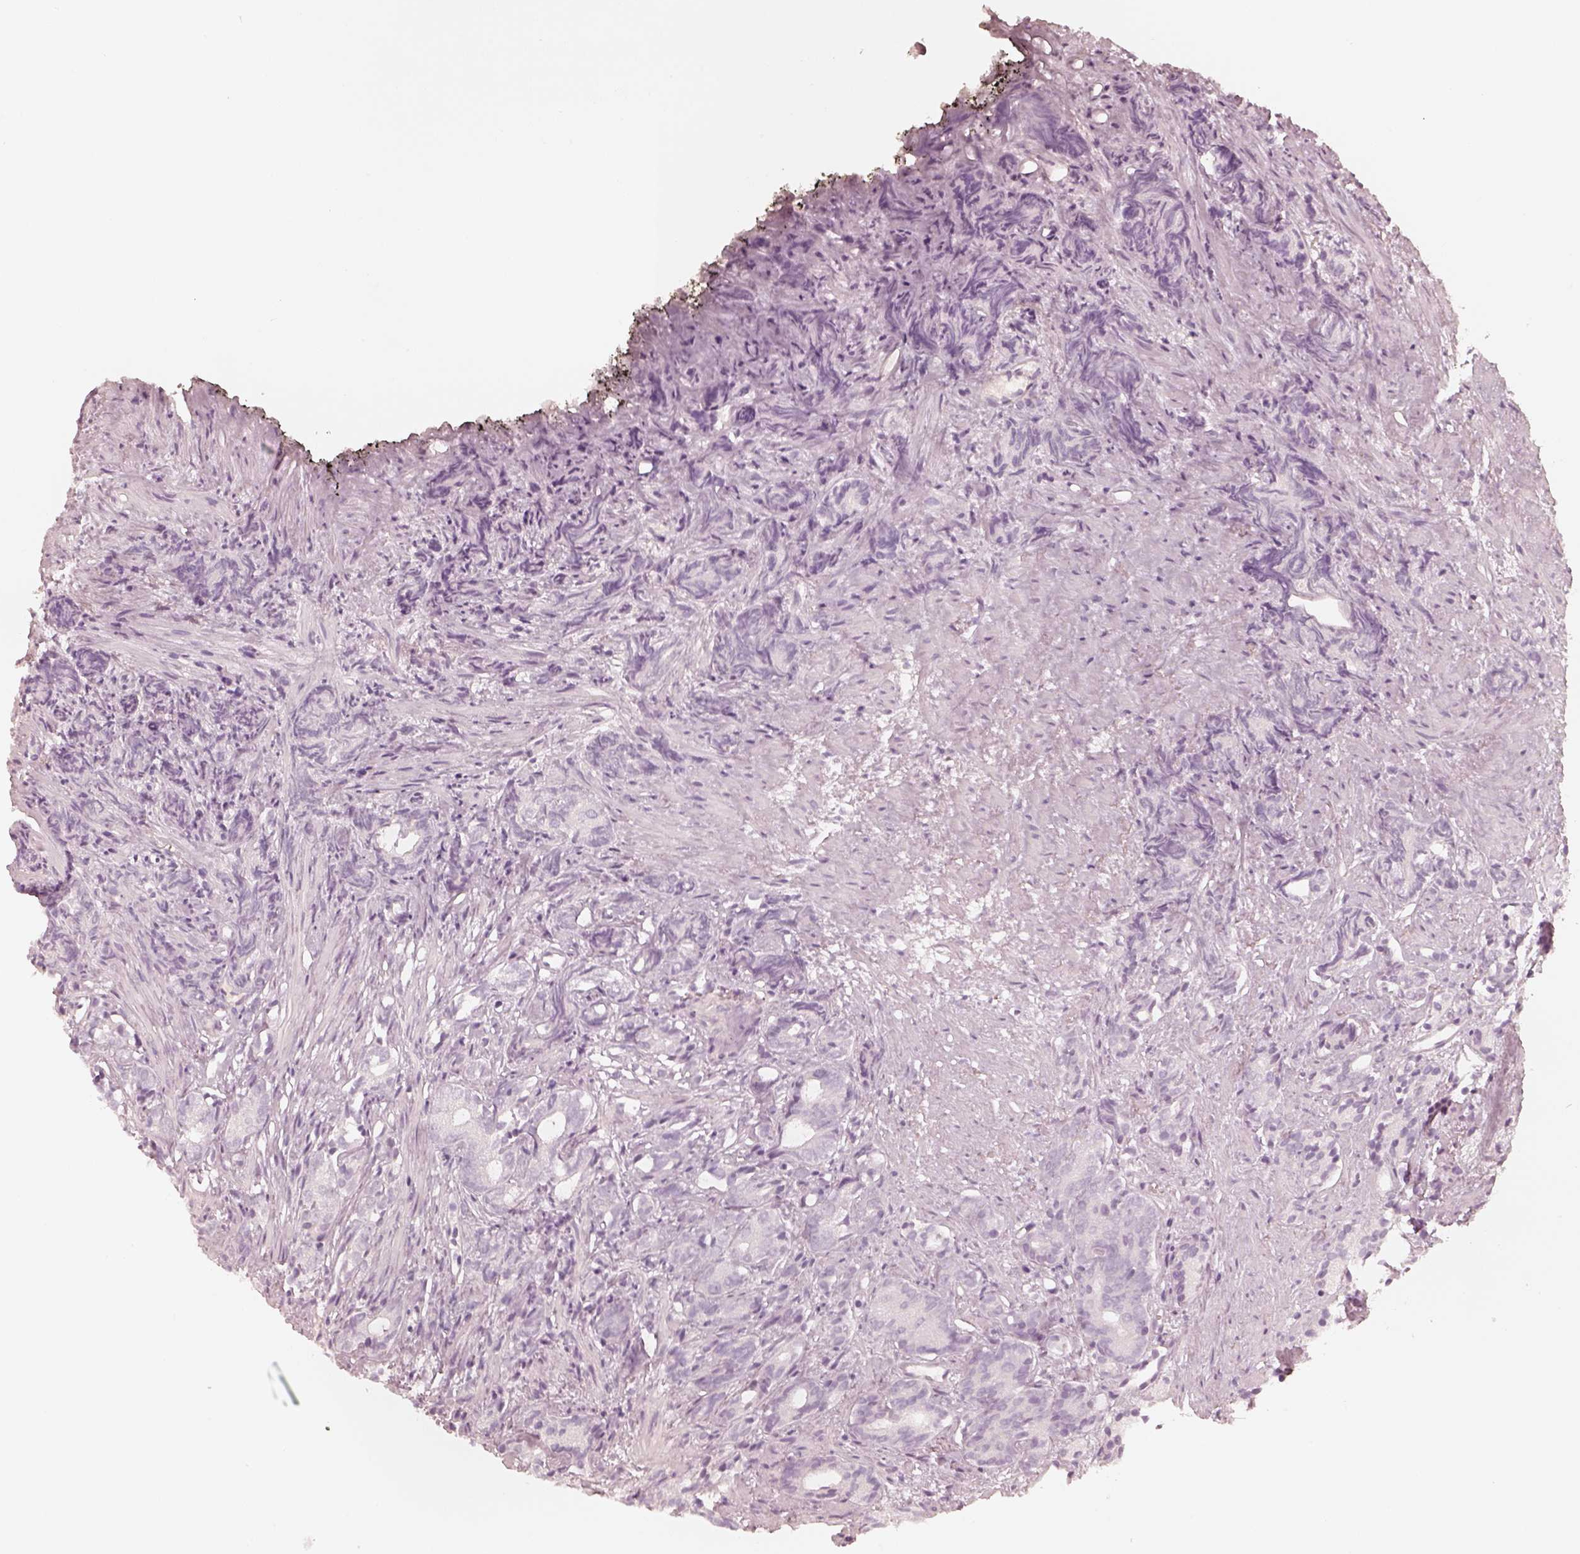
{"staining": {"intensity": "negative", "quantity": "none", "location": "none"}, "tissue": "prostate cancer", "cell_type": "Tumor cells", "image_type": "cancer", "snomed": [{"axis": "morphology", "description": "Adenocarcinoma, High grade"}, {"axis": "topography", "description": "Prostate"}], "caption": "Tumor cells show no significant staining in prostate cancer.", "gene": "KRT82", "patient": {"sex": "male", "age": 84}}